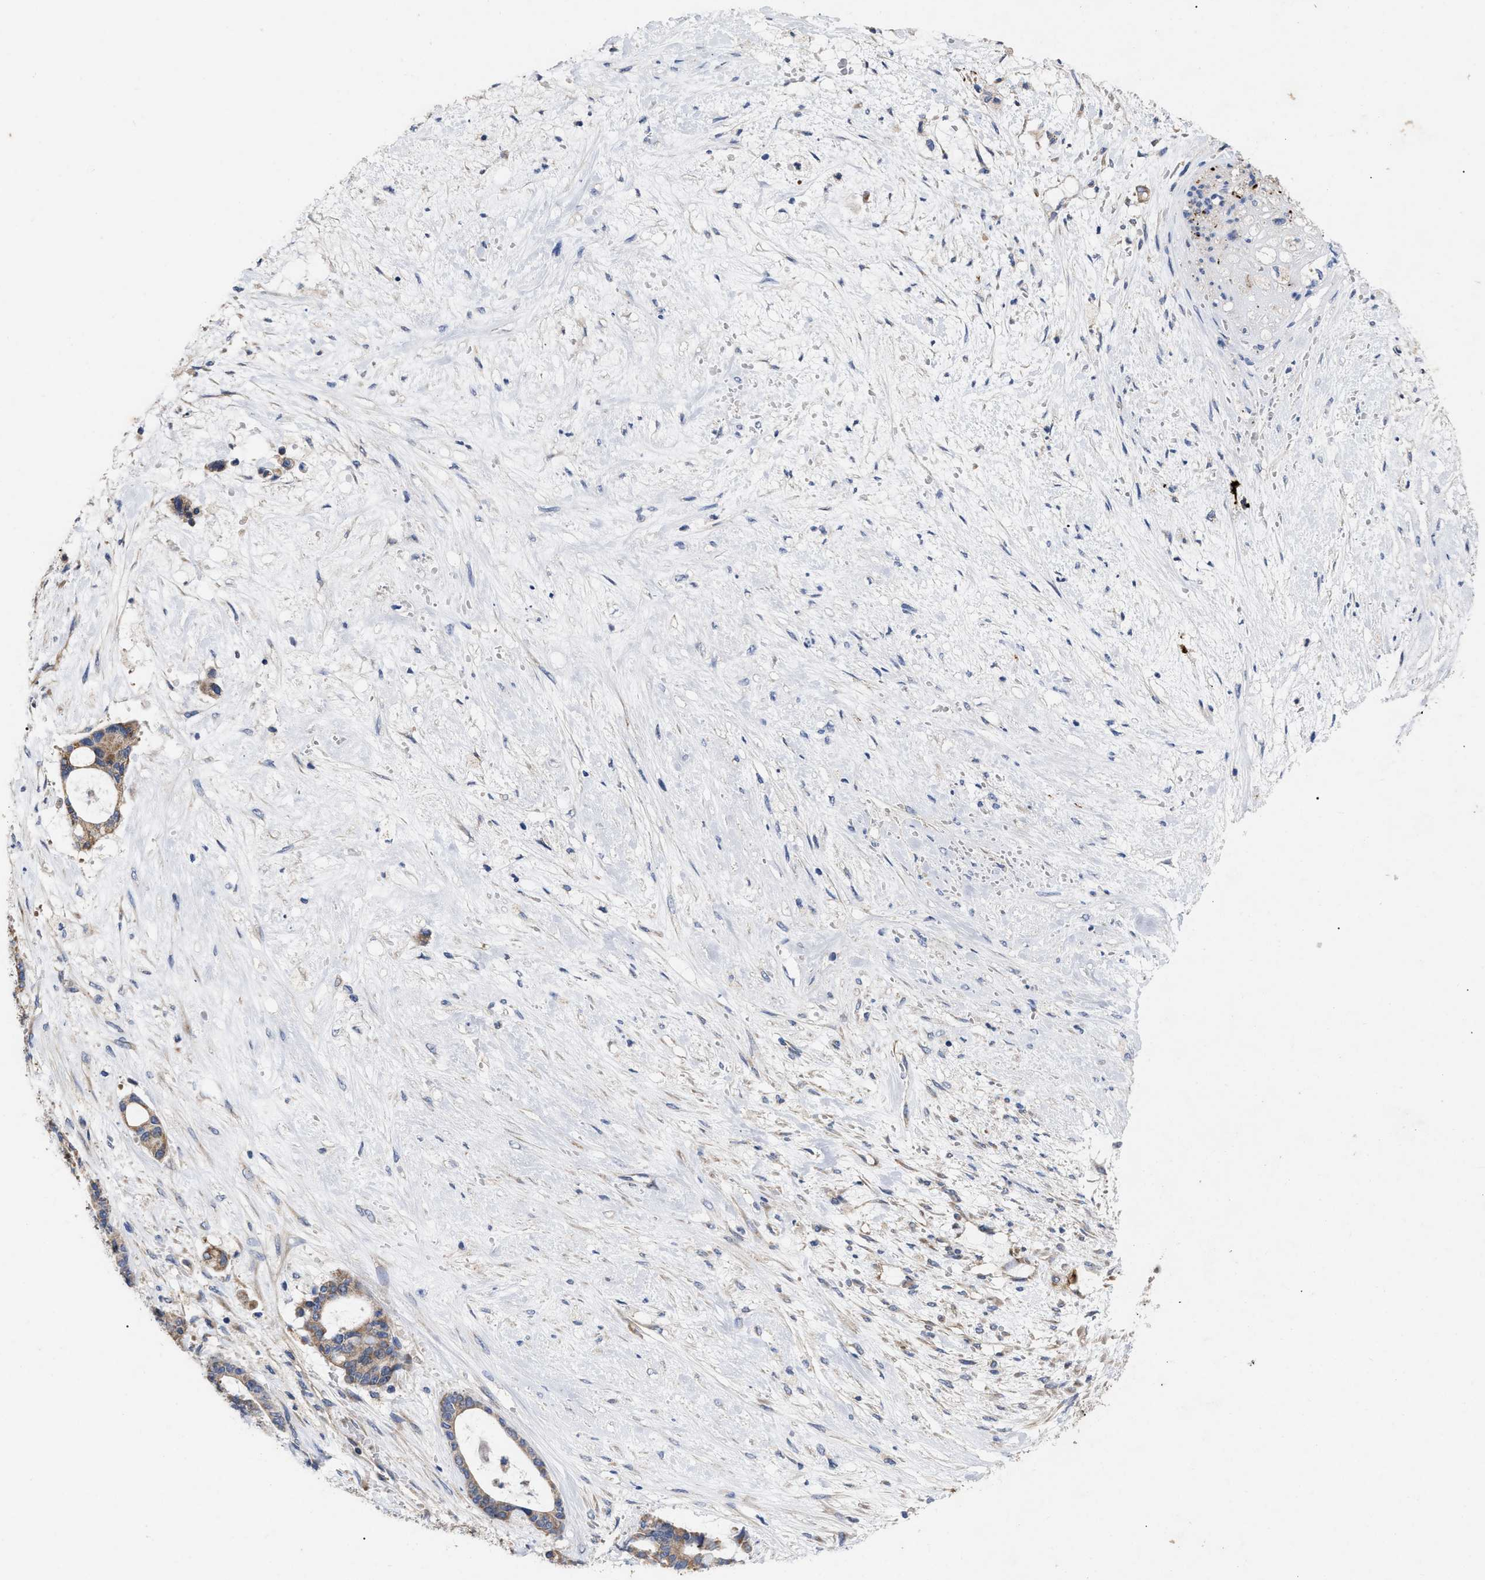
{"staining": {"intensity": "moderate", "quantity": ">75%", "location": "cytoplasmic/membranous"}, "tissue": "liver cancer", "cell_type": "Tumor cells", "image_type": "cancer", "snomed": [{"axis": "morphology", "description": "Normal tissue, NOS"}, {"axis": "morphology", "description": "Cholangiocarcinoma"}, {"axis": "topography", "description": "Liver"}, {"axis": "topography", "description": "Peripheral nerve tissue"}], "caption": "Human cholangiocarcinoma (liver) stained with a protein marker shows moderate staining in tumor cells.", "gene": "VIP", "patient": {"sex": "female", "age": 73}}